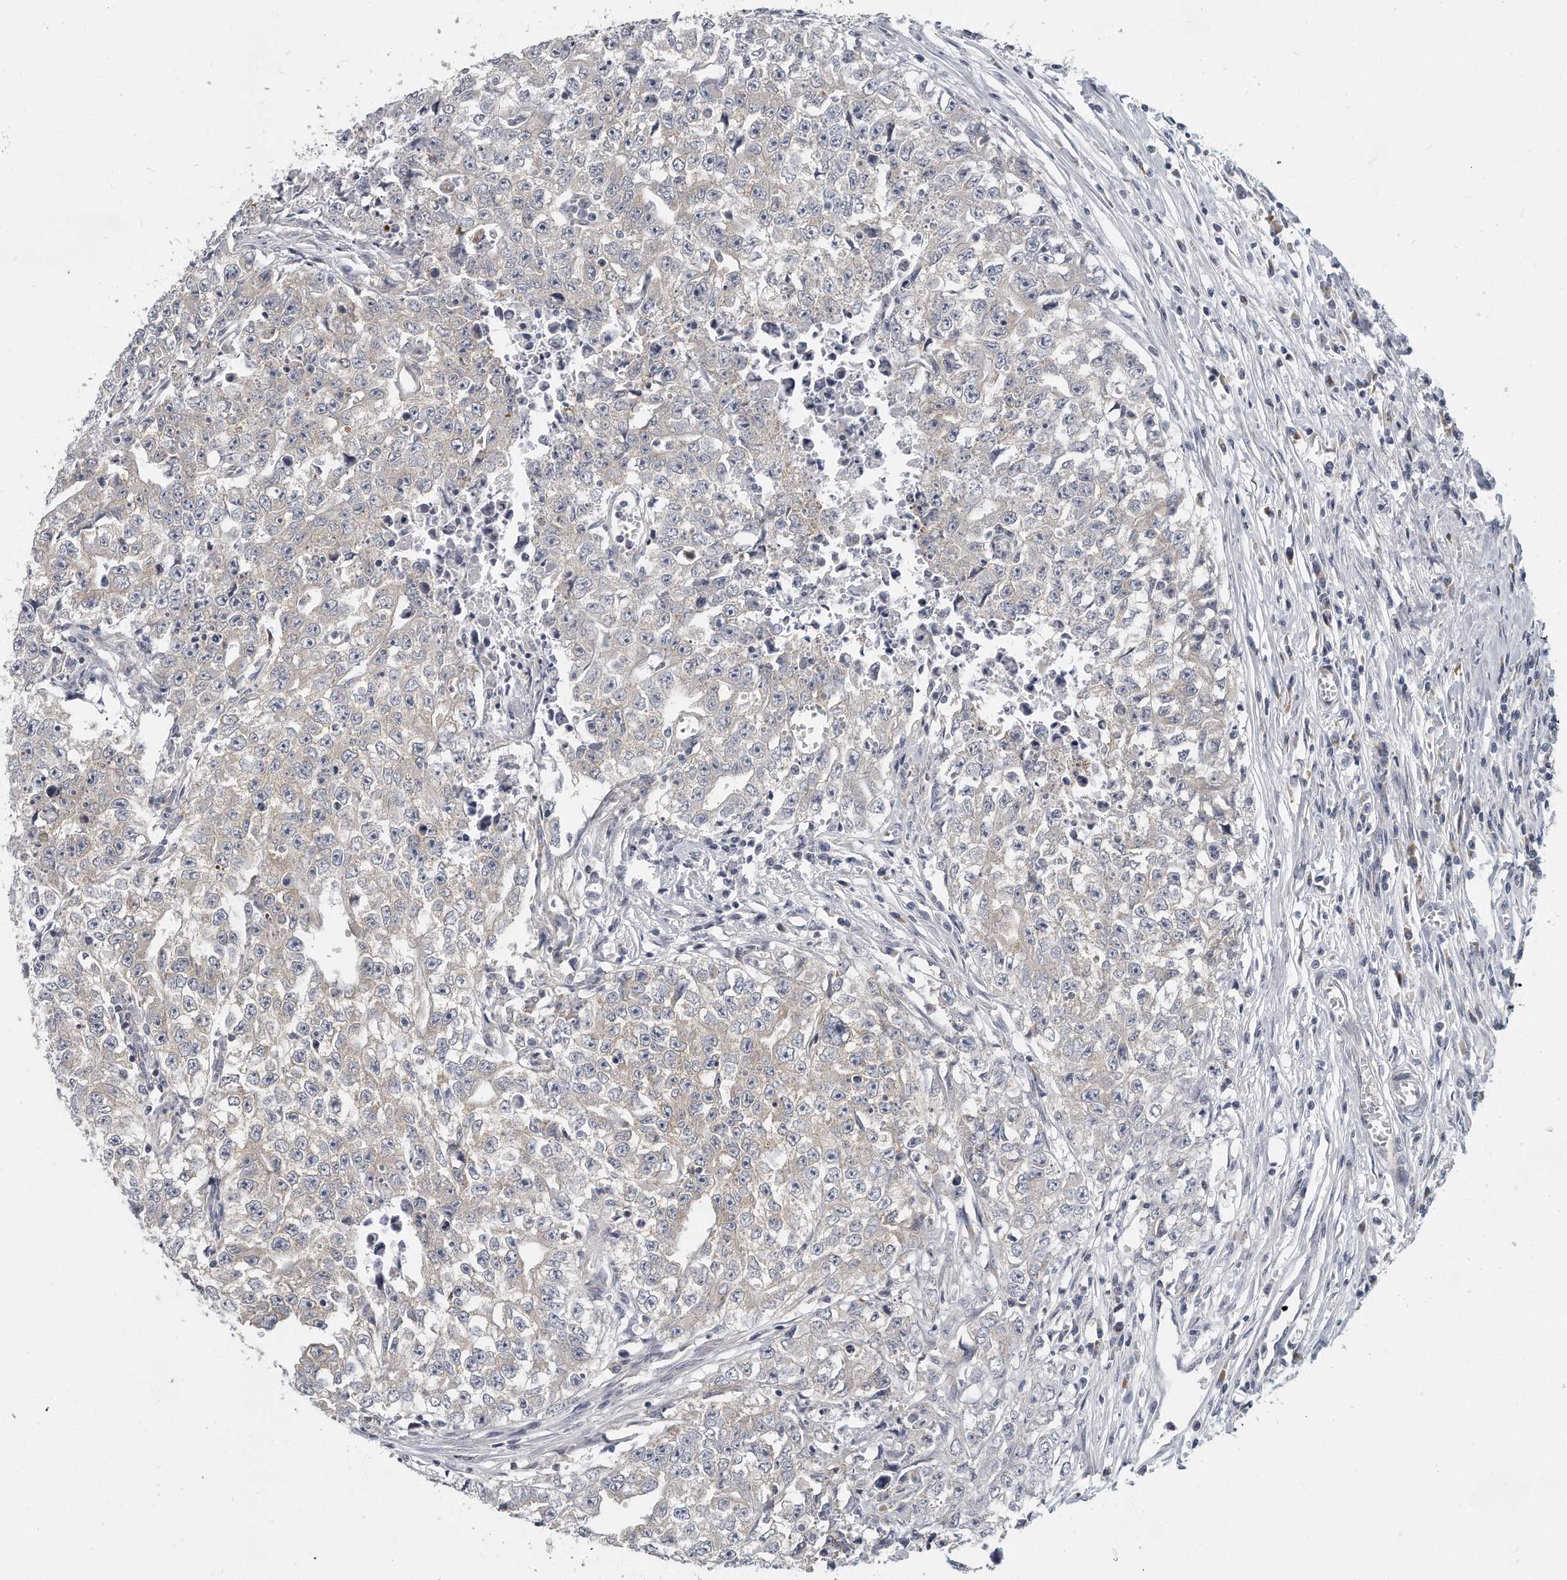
{"staining": {"intensity": "negative", "quantity": "none", "location": "none"}, "tissue": "testis cancer", "cell_type": "Tumor cells", "image_type": "cancer", "snomed": [{"axis": "morphology", "description": "Seminoma, NOS"}, {"axis": "morphology", "description": "Carcinoma, Embryonal, NOS"}, {"axis": "topography", "description": "Testis"}], "caption": "Immunohistochemistry (IHC) photomicrograph of neoplastic tissue: testis cancer stained with DAB displays no significant protein expression in tumor cells.", "gene": "PLEKHA6", "patient": {"sex": "male", "age": 43}}